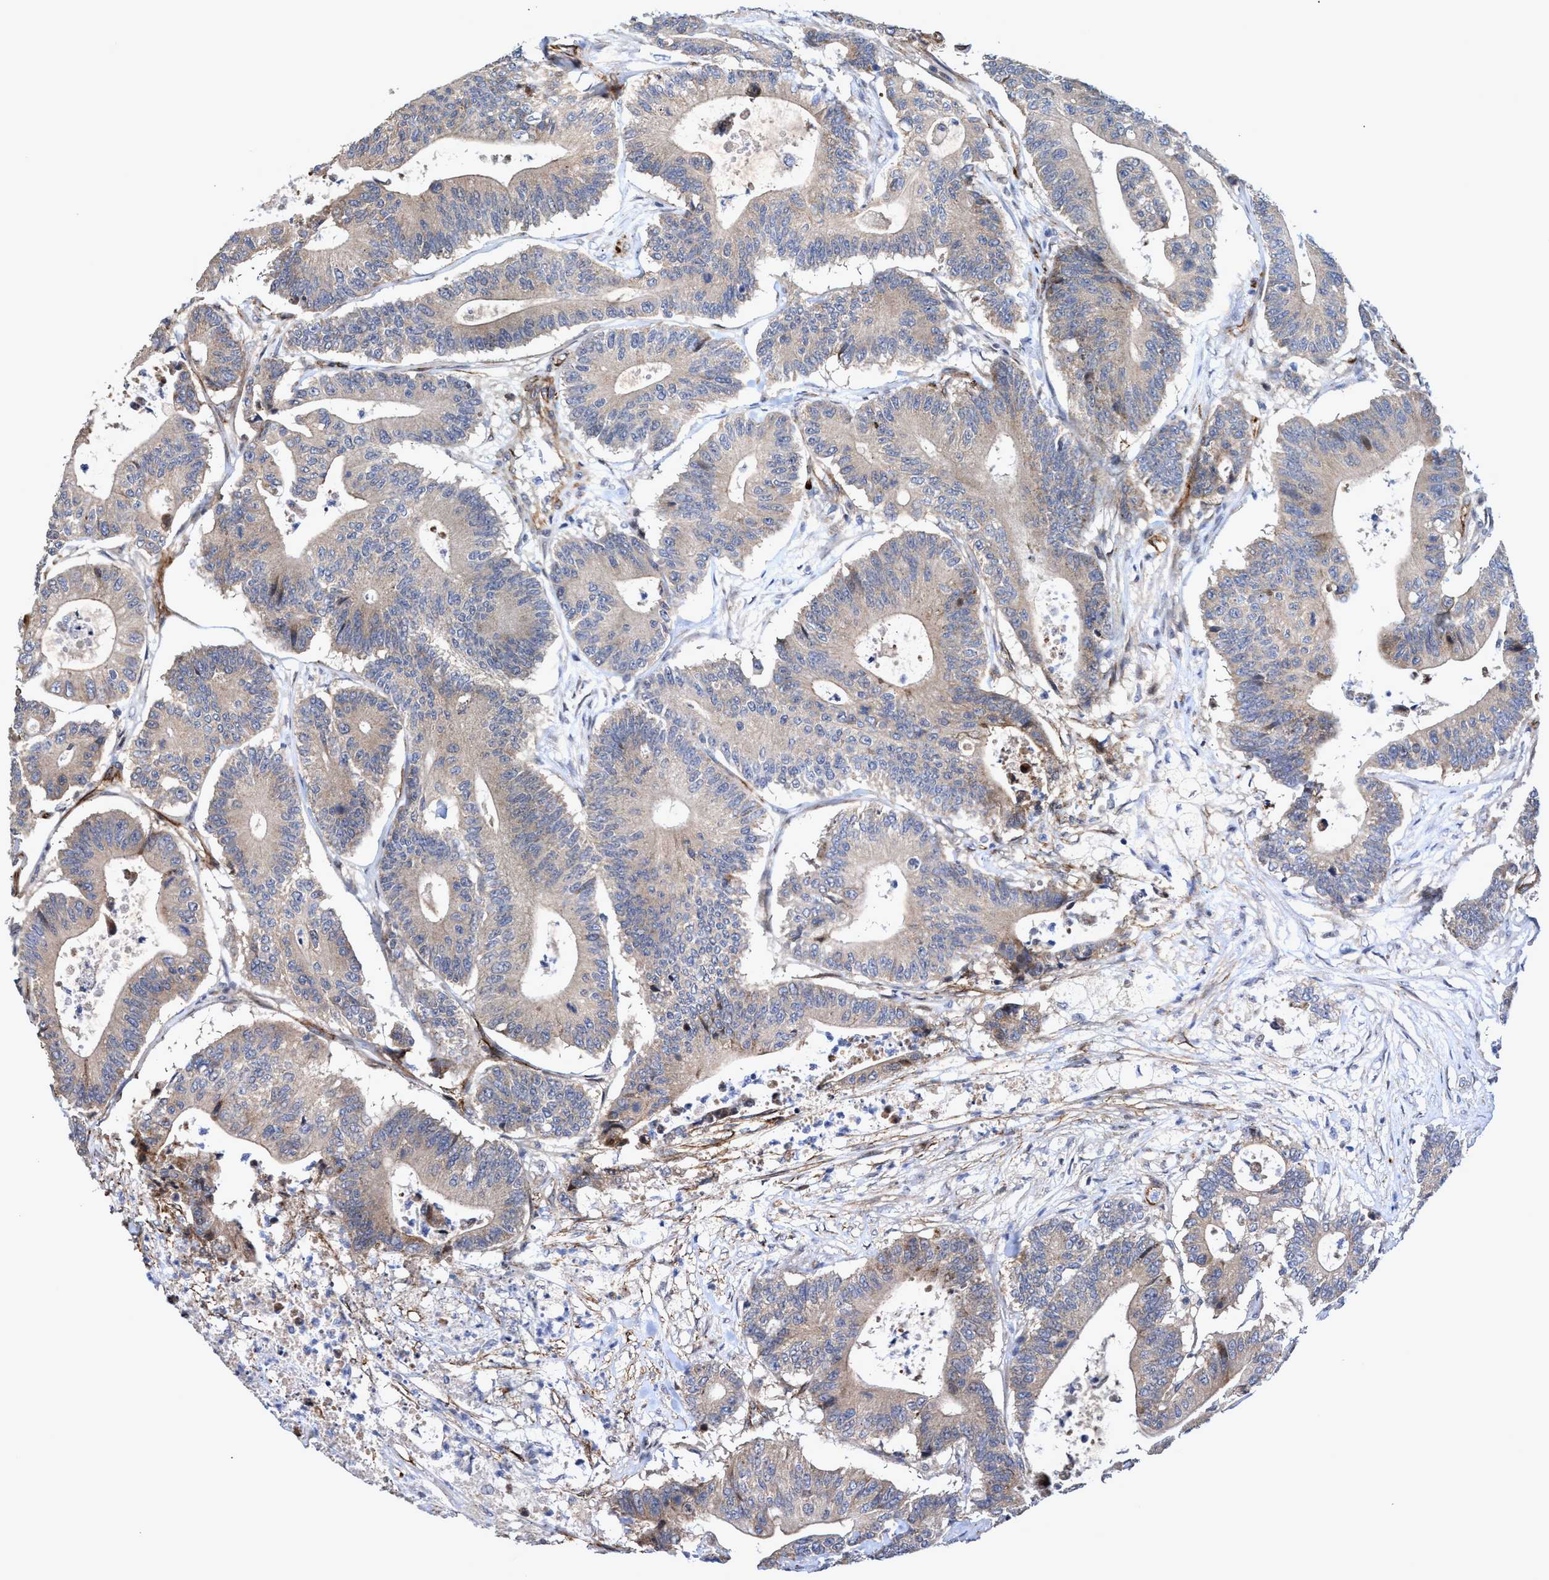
{"staining": {"intensity": "weak", "quantity": ">75%", "location": "cytoplasmic/membranous"}, "tissue": "colorectal cancer", "cell_type": "Tumor cells", "image_type": "cancer", "snomed": [{"axis": "morphology", "description": "Adenocarcinoma, NOS"}, {"axis": "topography", "description": "Colon"}], "caption": "Colorectal cancer was stained to show a protein in brown. There is low levels of weak cytoplasmic/membranous expression in approximately >75% of tumor cells.", "gene": "ZNF750", "patient": {"sex": "female", "age": 84}}